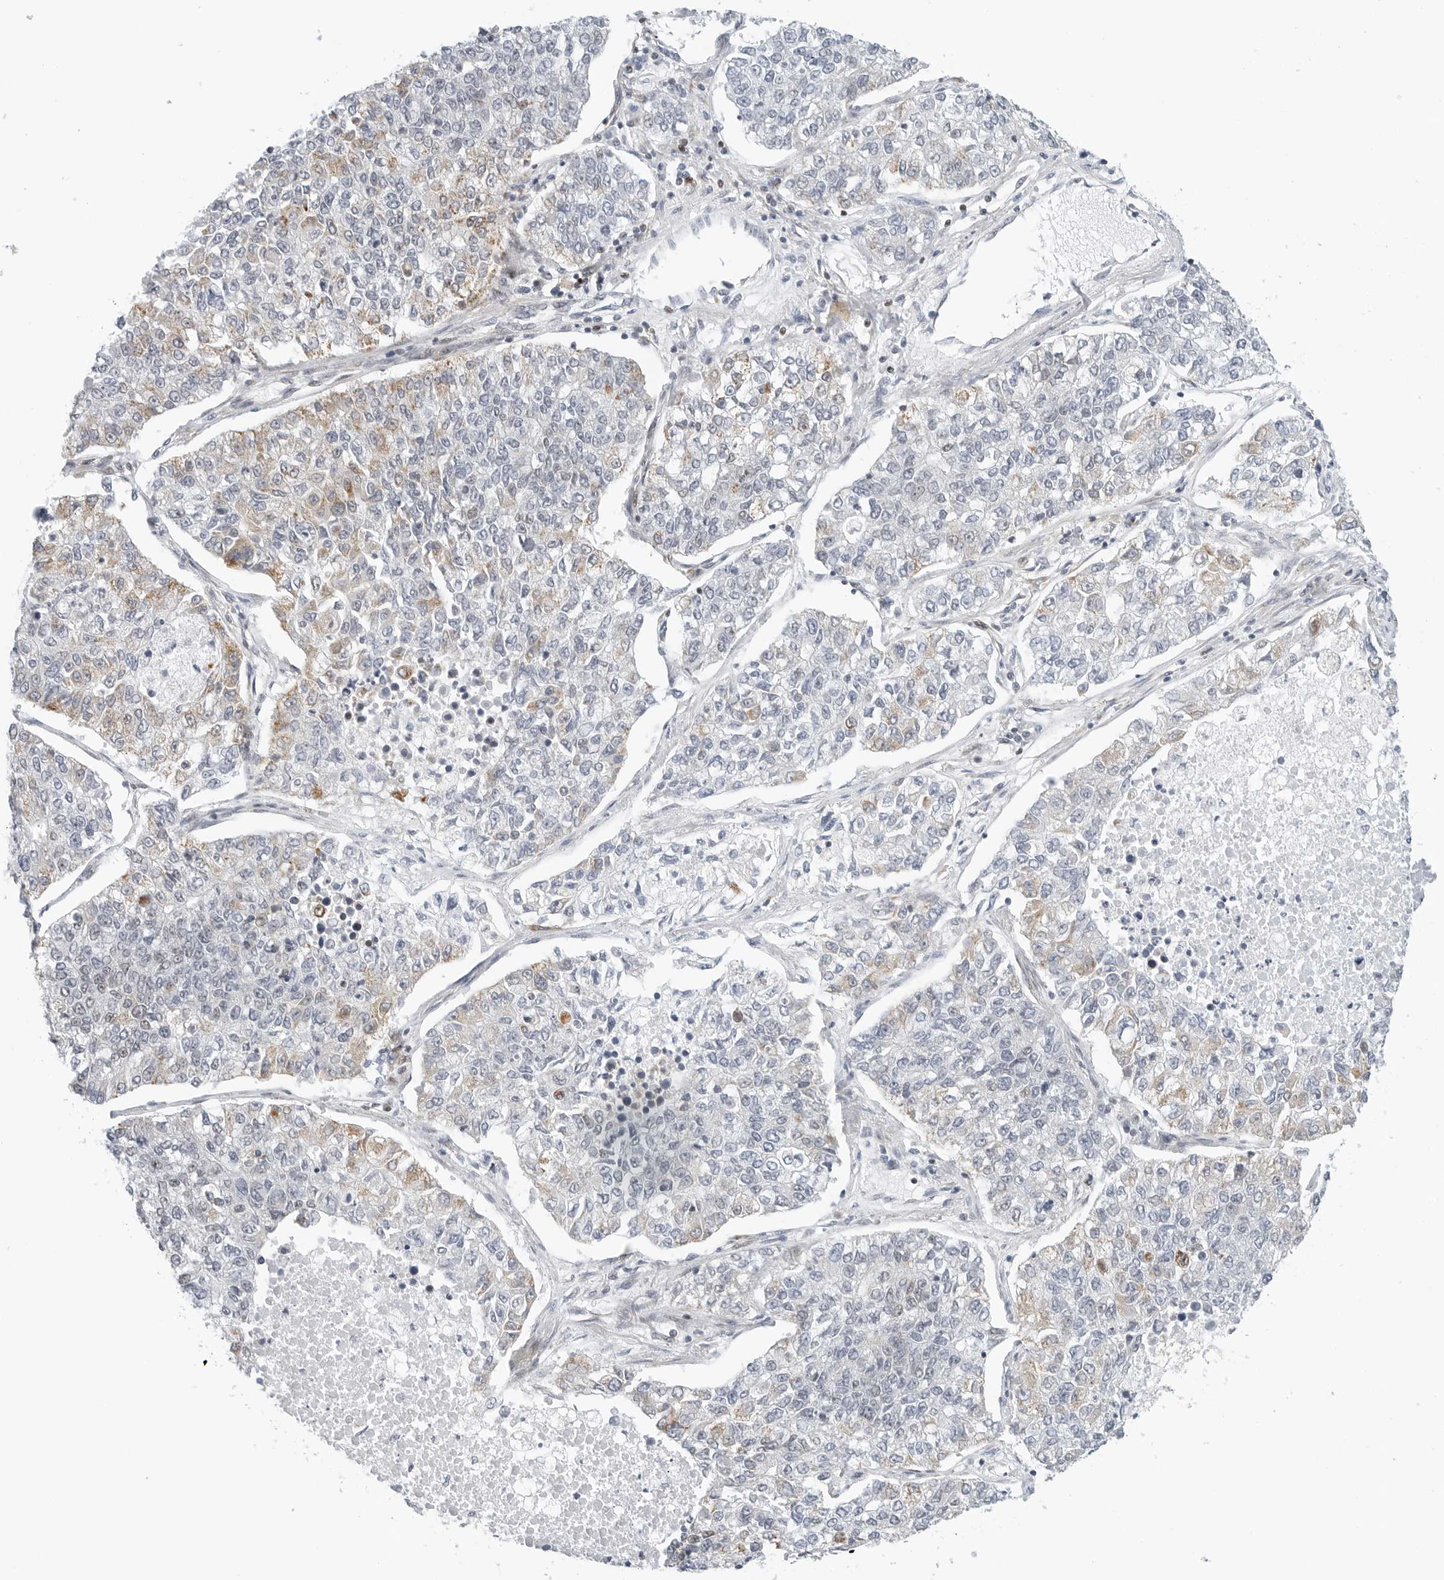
{"staining": {"intensity": "weak", "quantity": "25%-75%", "location": "cytoplasmic/membranous"}, "tissue": "lung cancer", "cell_type": "Tumor cells", "image_type": "cancer", "snomed": [{"axis": "morphology", "description": "Adenocarcinoma, NOS"}, {"axis": "topography", "description": "Lung"}], "caption": "Brown immunohistochemical staining in adenocarcinoma (lung) shows weak cytoplasmic/membranous staining in approximately 25%-75% of tumor cells. (Stains: DAB in brown, nuclei in blue, Microscopy: brightfield microscopy at high magnification).", "gene": "RIMKLA", "patient": {"sex": "male", "age": 49}}